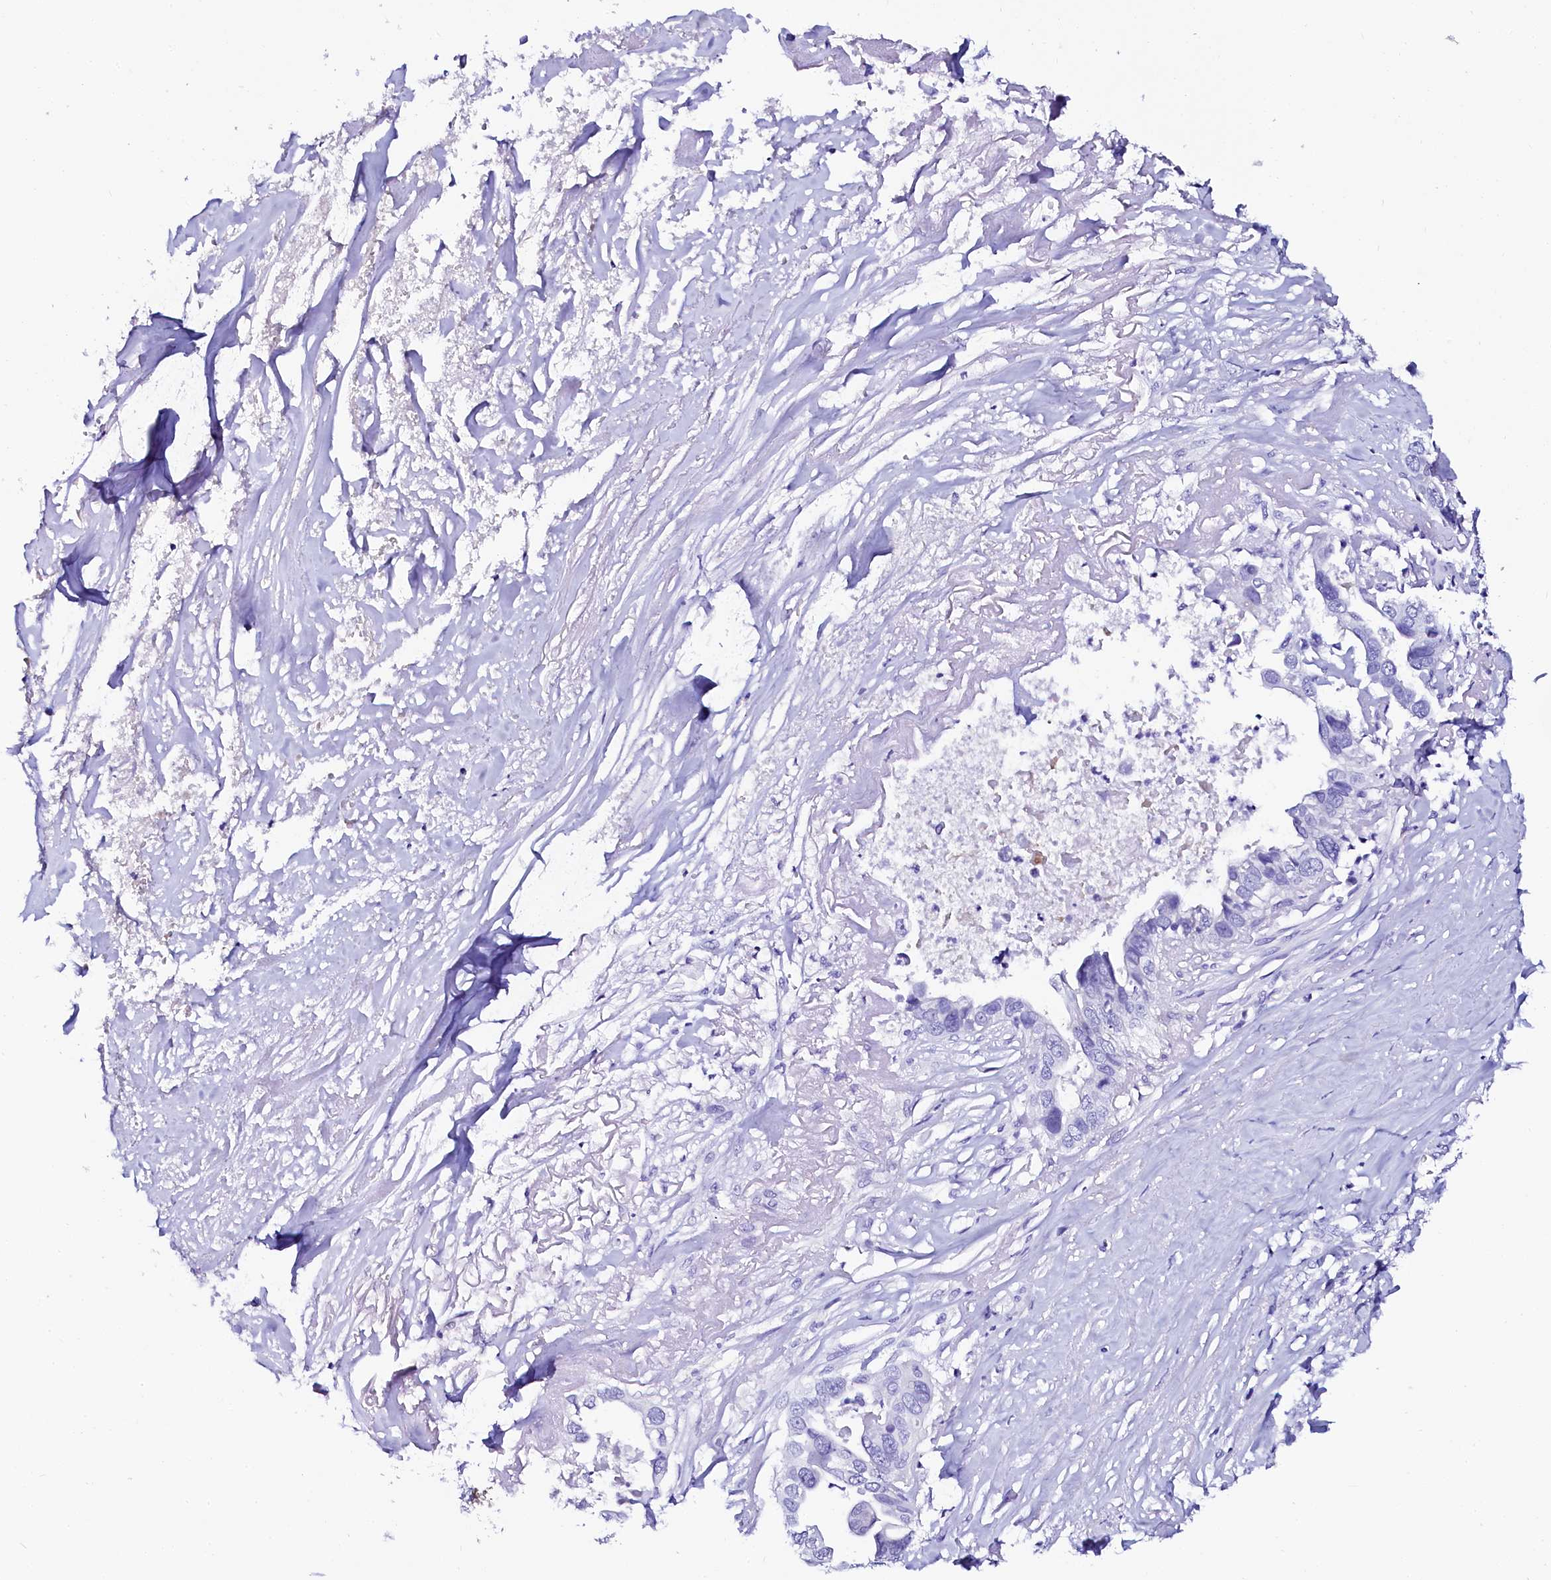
{"staining": {"intensity": "negative", "quantity": "none", "location": "none"}, "tissue": "liver cancer", "cell_type": "Tumor cells", "image_type": "cancer", "snomed": [{"axis": "morphology", "description": "Cholangiocarcinoma"}, {"axis": "topography", "description": "Liver"}], "caption": "High magnification brightfield microscopy of liver cholangiocarcinoma stained with DAB (3,3'-diaminobenzidine) (brown) and counterstained with hematoxylin (blue): tumor cells show no significant expression.", "gene": "SORD", "patient": {"sex": "female", "age": 79}}